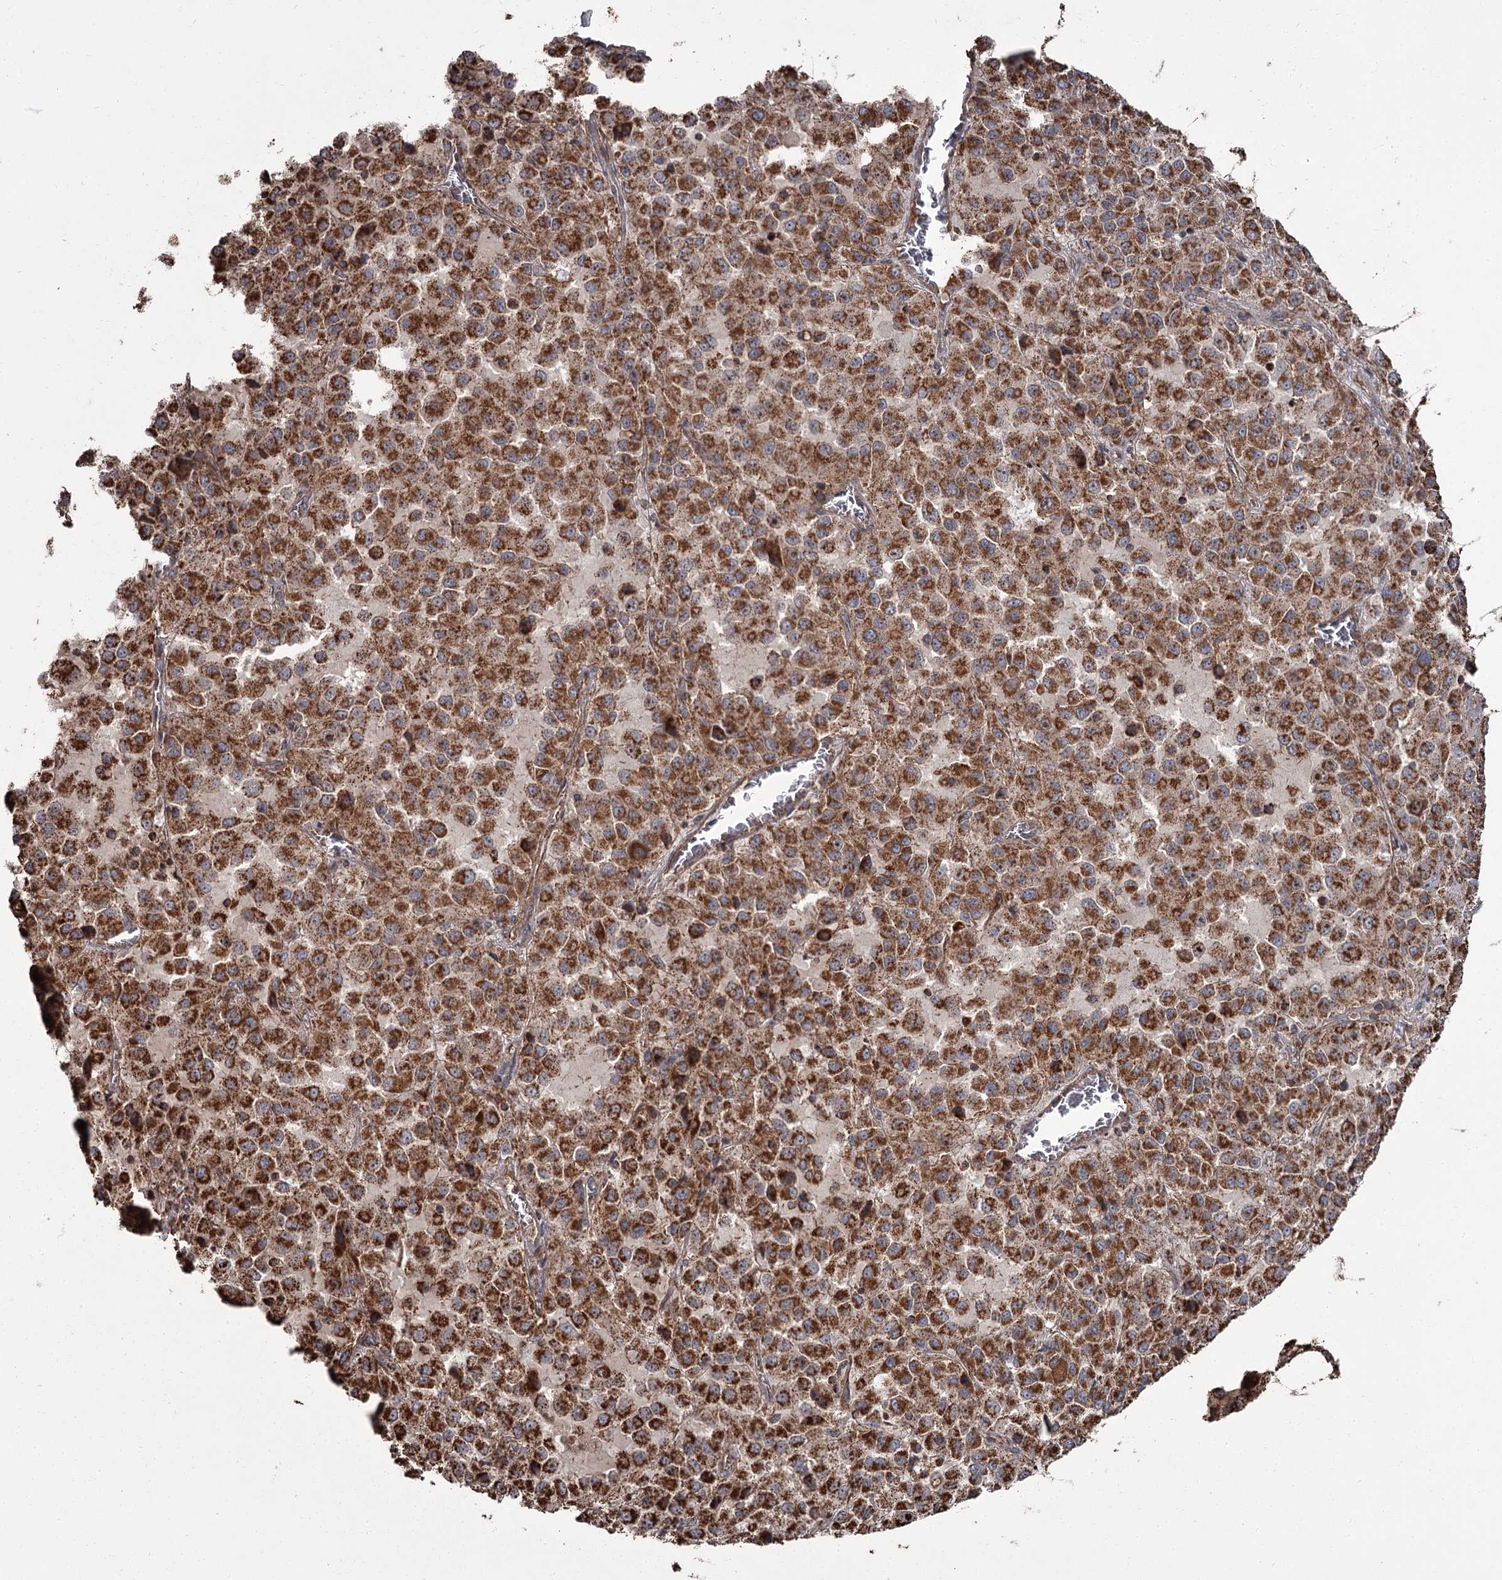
{"staining": {"intensity": "strong", "quantity": ">75%", "location": "cytoplasmic/membranous"}, "tissue": "melanoma", "cell_type": "Tumor cells", "image_type": "cancer", "snomed": [{"axis": "morphology", "description": "Malignant melanoma, Metastatic site"}, {"axis": "topography", "description": "Lung"}], "caption": "Melanoma stained with DAB (3,3'-diaminobenzidine) immunohistochemistry (IHC) shows high levels of strong cytoplasmic/membranous expression in about >75% of tumor cells. The staining is performed using DAB brown chromogen to label protein expression. The nuclei are counter-stained blue using hematoxylin.", "gene": "THAP9", "patient": {"sex": "male", "age": 64}}